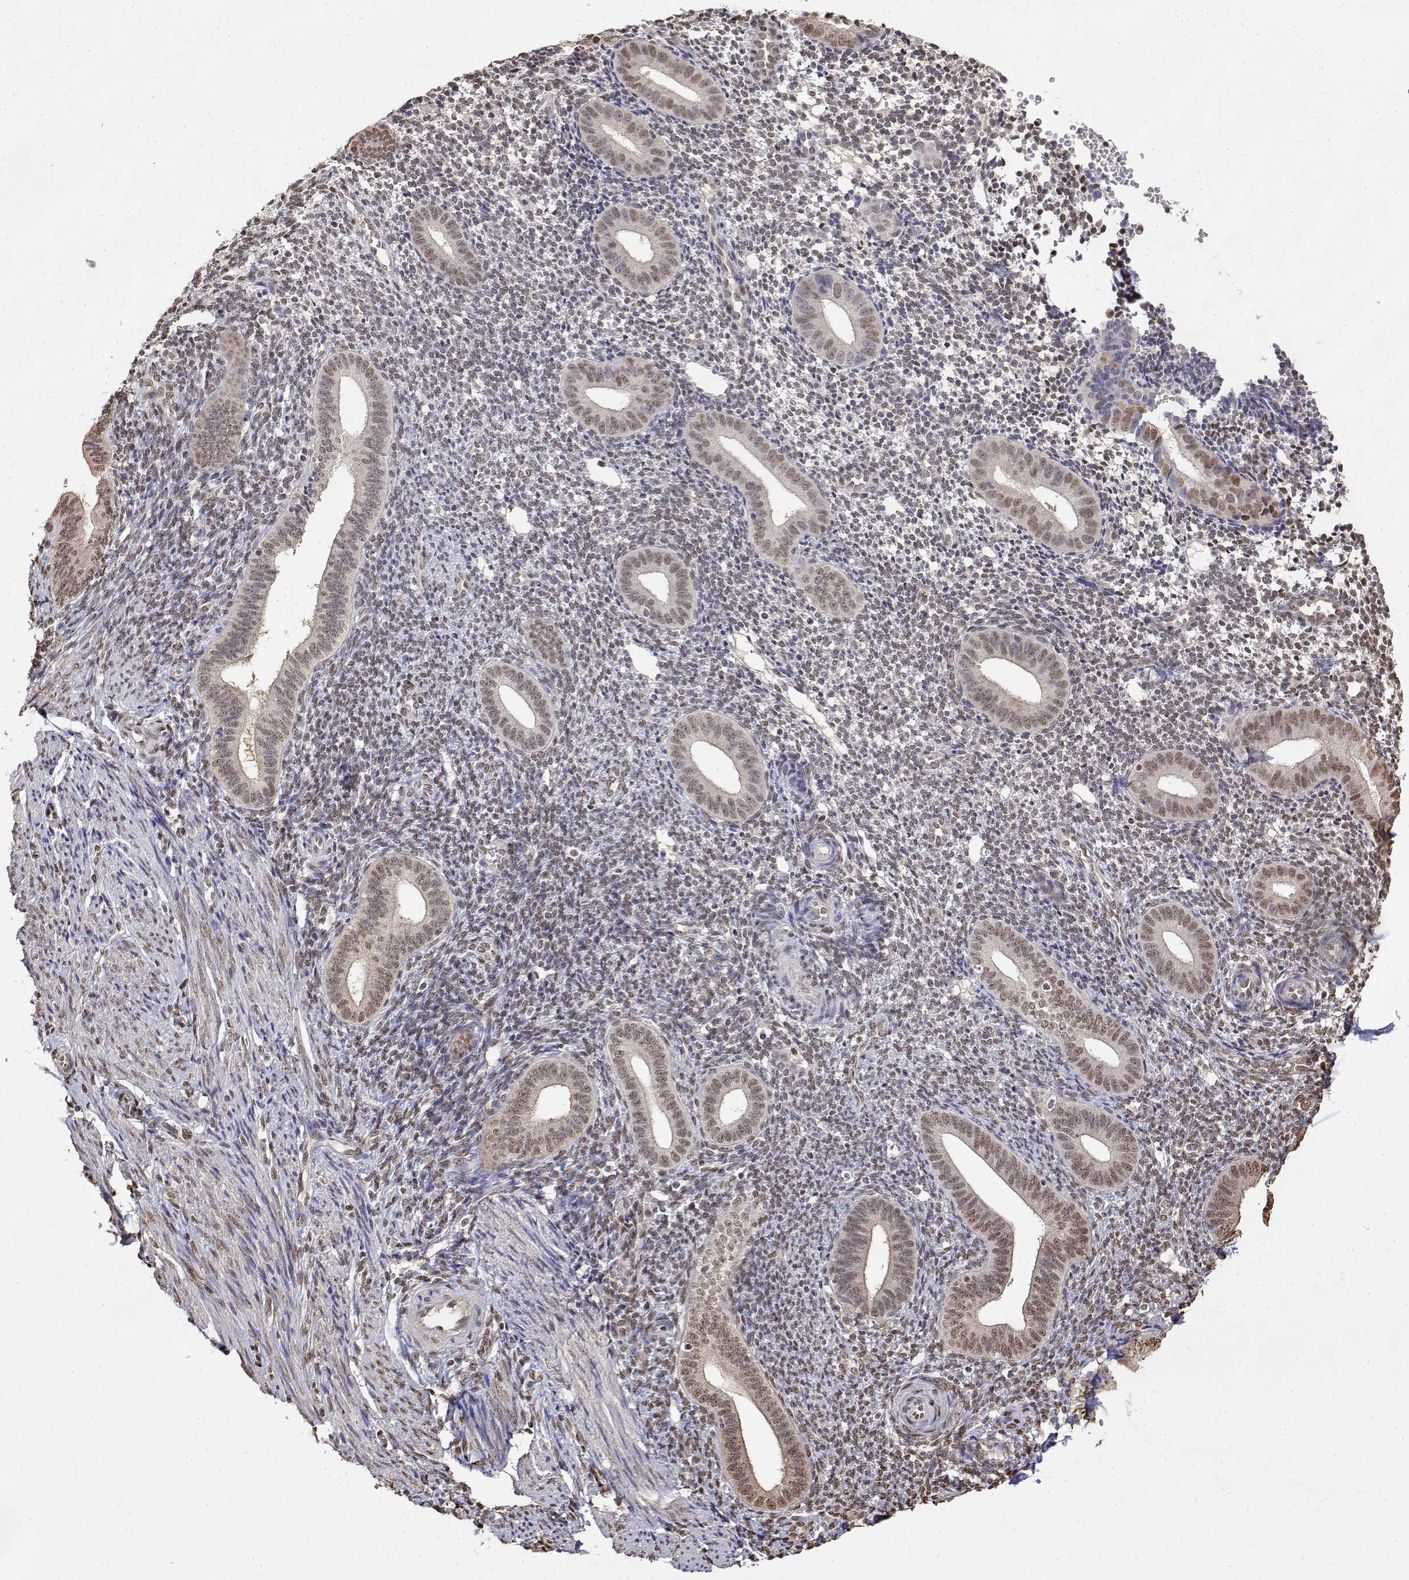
{"staining": {"intensity": "weak", "quantity": ">75%", "location": "nuclear"}, "tissue": "endometrium", "cell_type": "Cells in endometrial stroma", "image_type": "normal", "snomed": [{"axis": "morphology", "description": "Normal tissue, NOS"}, {"axis": "topography", "description": "Endometrium"}], "caption": "Endometrium stained for a protein (brown) displays weak nuclear positive positivity in about >75% of cells in endometrial stroma.", "gene": "TPI1", "patient": {"sex": "female", "age": 40}}